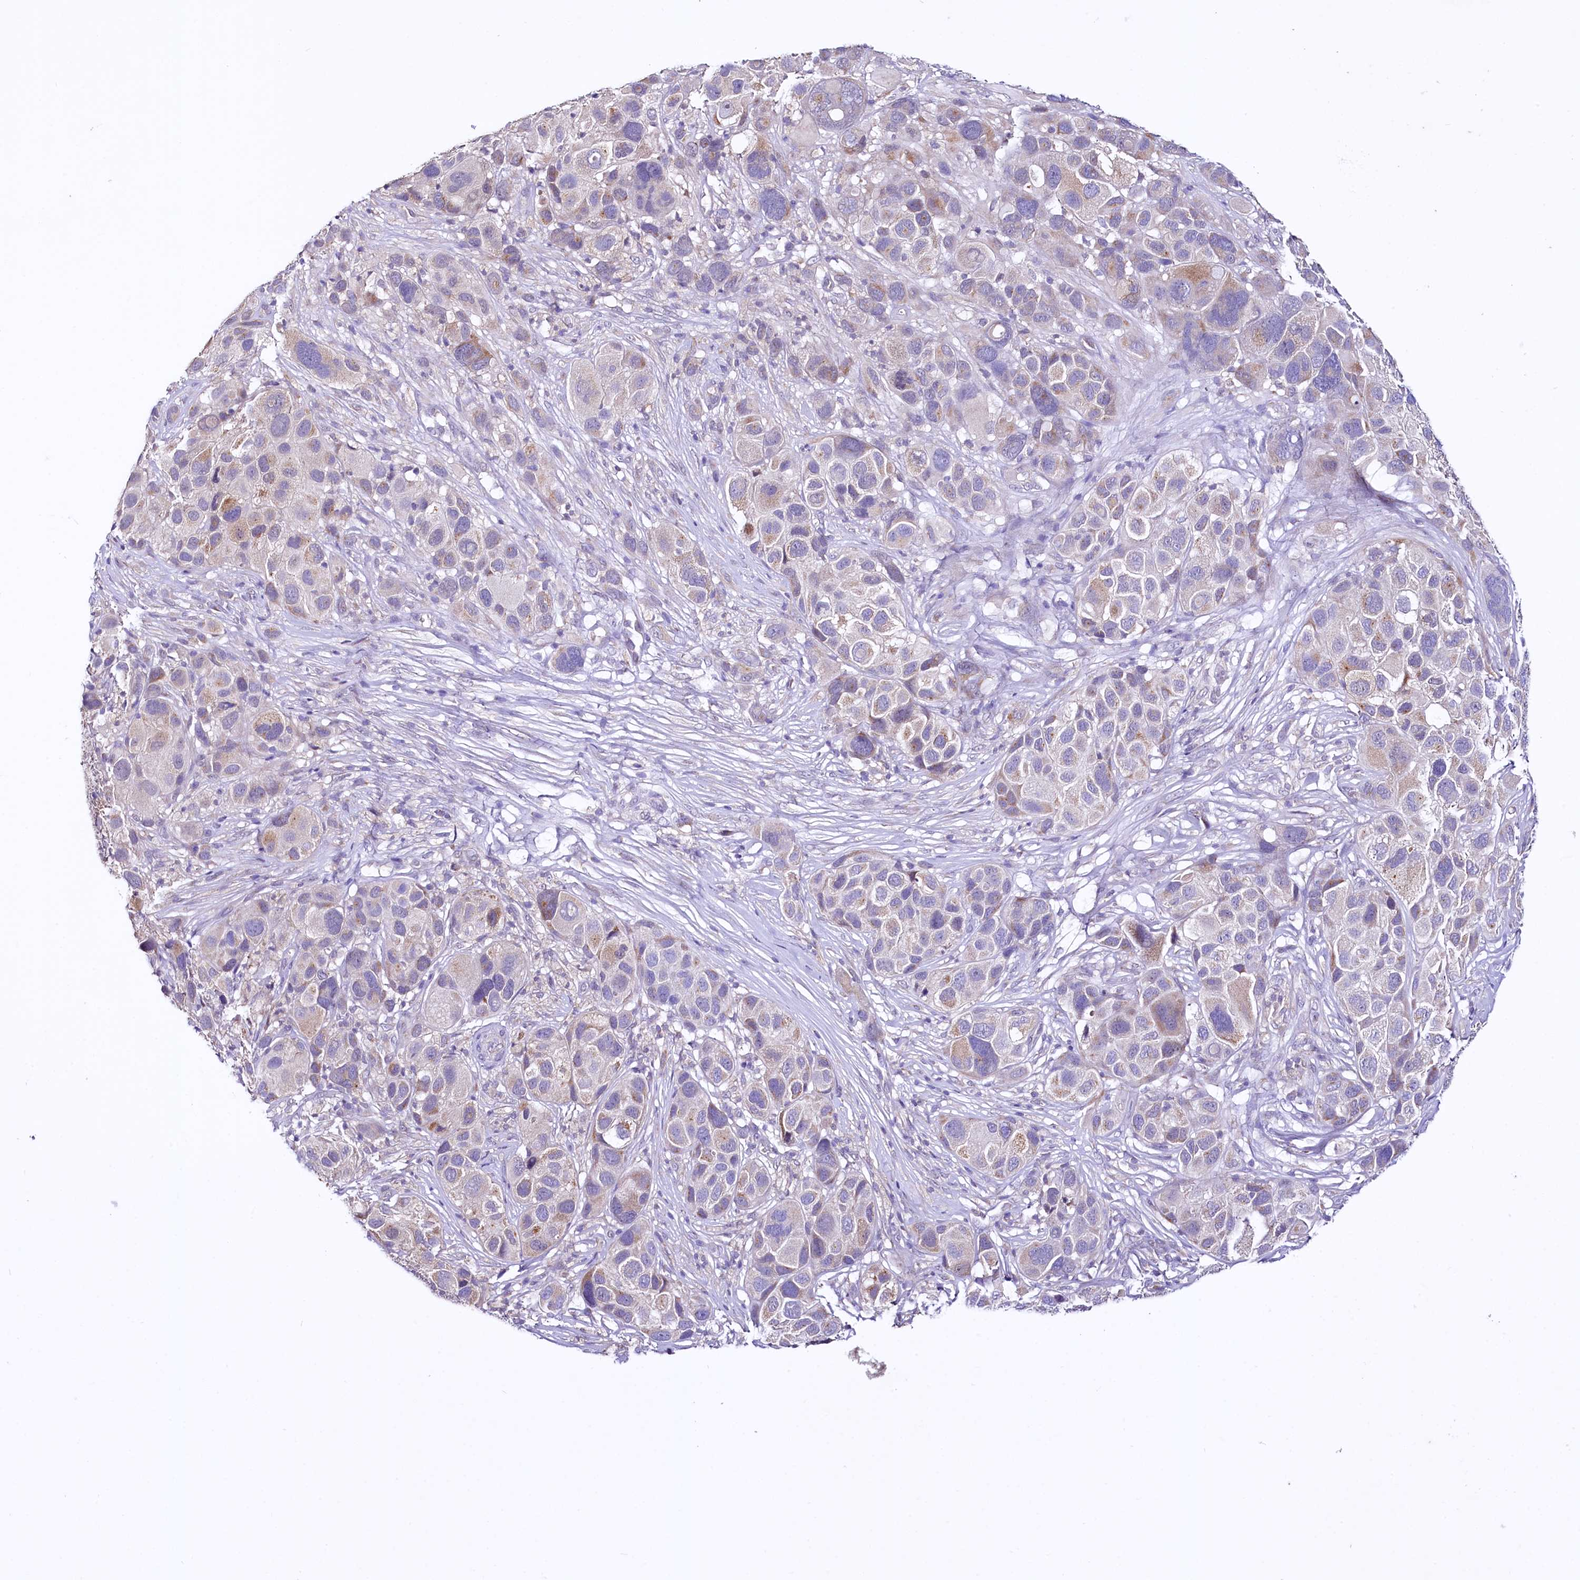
{"staining": {"intensity": "moderate", "quantity": "25%-75%", "location": "cytoplasmic/membranous"}, "tissue": "melanoma", "cell_type": "Tumor cells", "image_type": "cancer", "snomed": [{"axis": "morphology", "description": "Malignant melanoma, NOS"}, {"axis": "topography", "description": "Skin of trunk"}], "caption": "High-power microscopy captured an IHC histopathology image of malignant melanoma, revealing moderate cytoplasmic/membranous positivity in approximately 25%-75% of tumor cells.", "gene": "CEP295", "patient": {"sex": "male", "age": 71}}